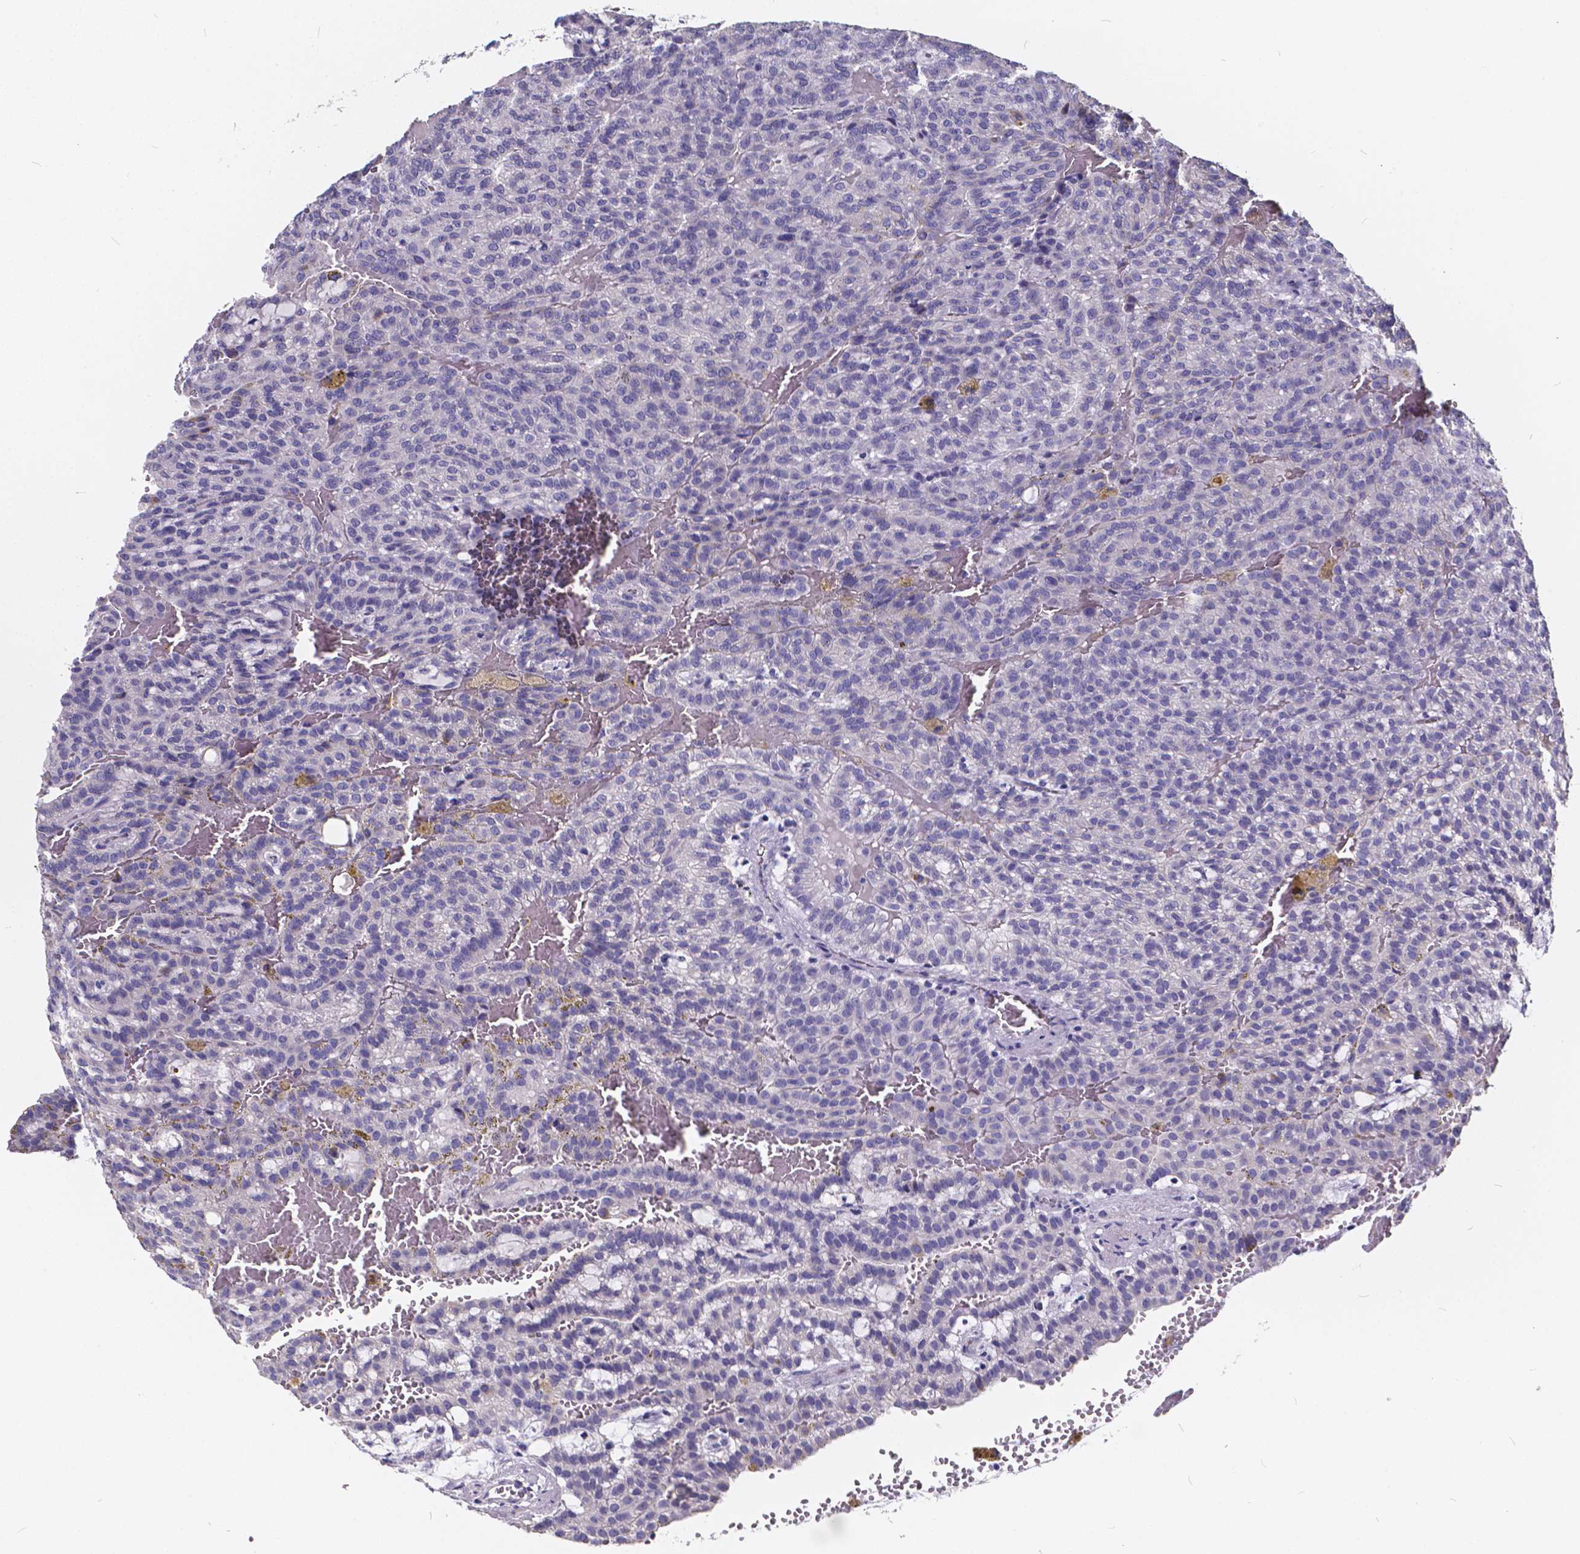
{"staining": {"intensity": "negative", "quantity": "none", "location": "none"}, "tissue": "renal cancer", "cell_type": "Tumor cells", "image_type": "cancer", "snomed": [{"axis": "morphology", "description": "Adenocarcinoma, NOS"}, {"axis": "topography", "description": "Kidney"}], "caption": "Tumor cells show no significant protein positivity in adenocarcinoma (renal).", "gene": "SPEF2", "patient": {"sex": "male", "age": 63}}